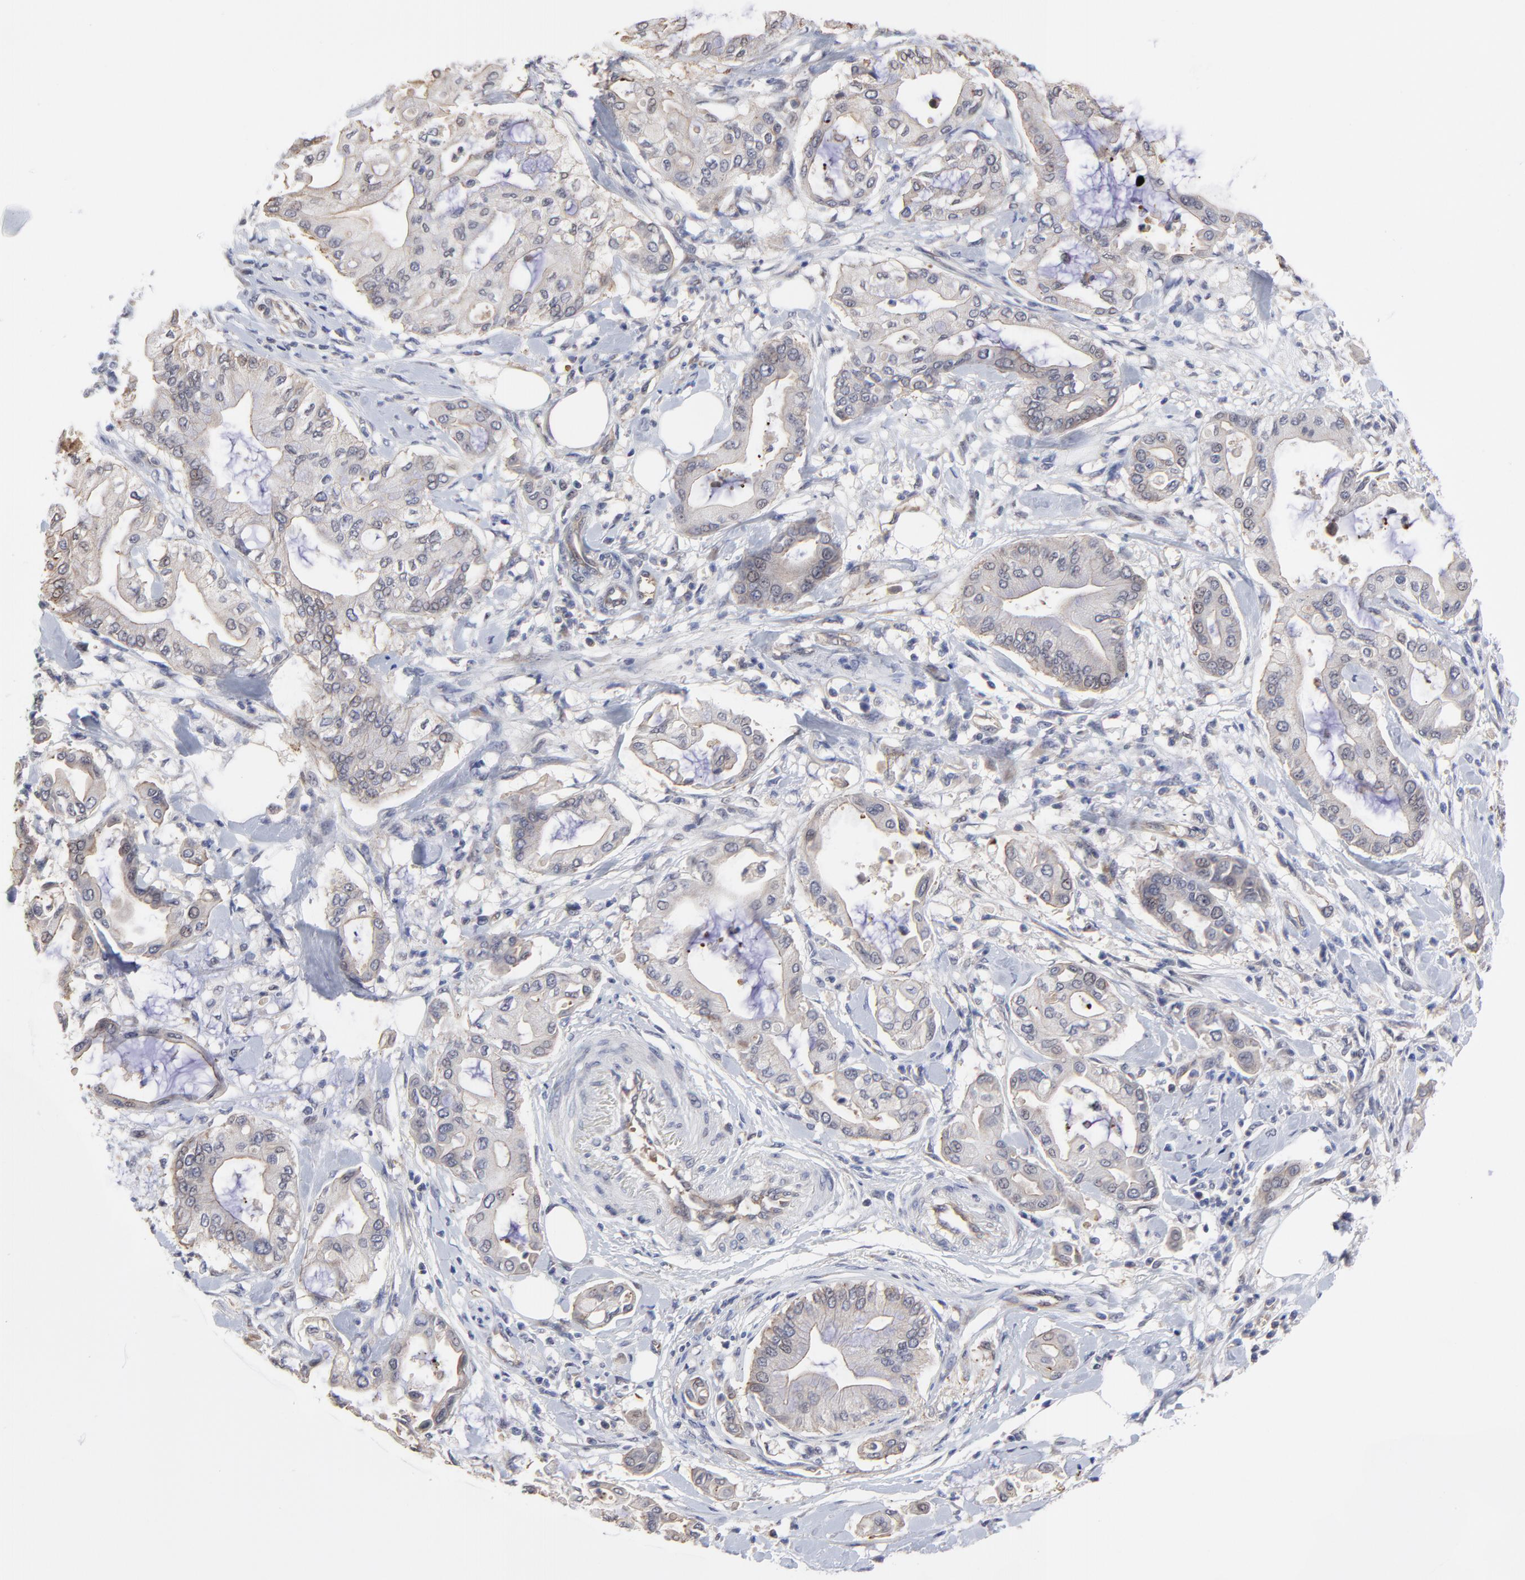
{"staining": {"intensity": "weak", "quantity": ">75%", "location": "cytoplasmic/membranous"}, "tissue": "pancreatic cancer", "cell_type": "Tumor cells", "image_type": "cancer", "snomed": [{"axis": "morphology", "description": "Adenocarcinoma, NOS"}, {"axis": "morphology", "description": "Adenocarcinoma, metastatic, NOS"}, {"axis": "topography", "description": "Lymph node"}, {"axis": "topography", "description": "Pancreas"}, {"axis": "topography", "description": "Duodenum"}], "caption": "Immunohistochemical staining of pancreatic adenocarcinoma reveals weak cytoplasmic/membranous protein expression in approximately >75% of tumor cells.", "gene": "ZNF157", "patient": {"sex": "female", "age": 64}}